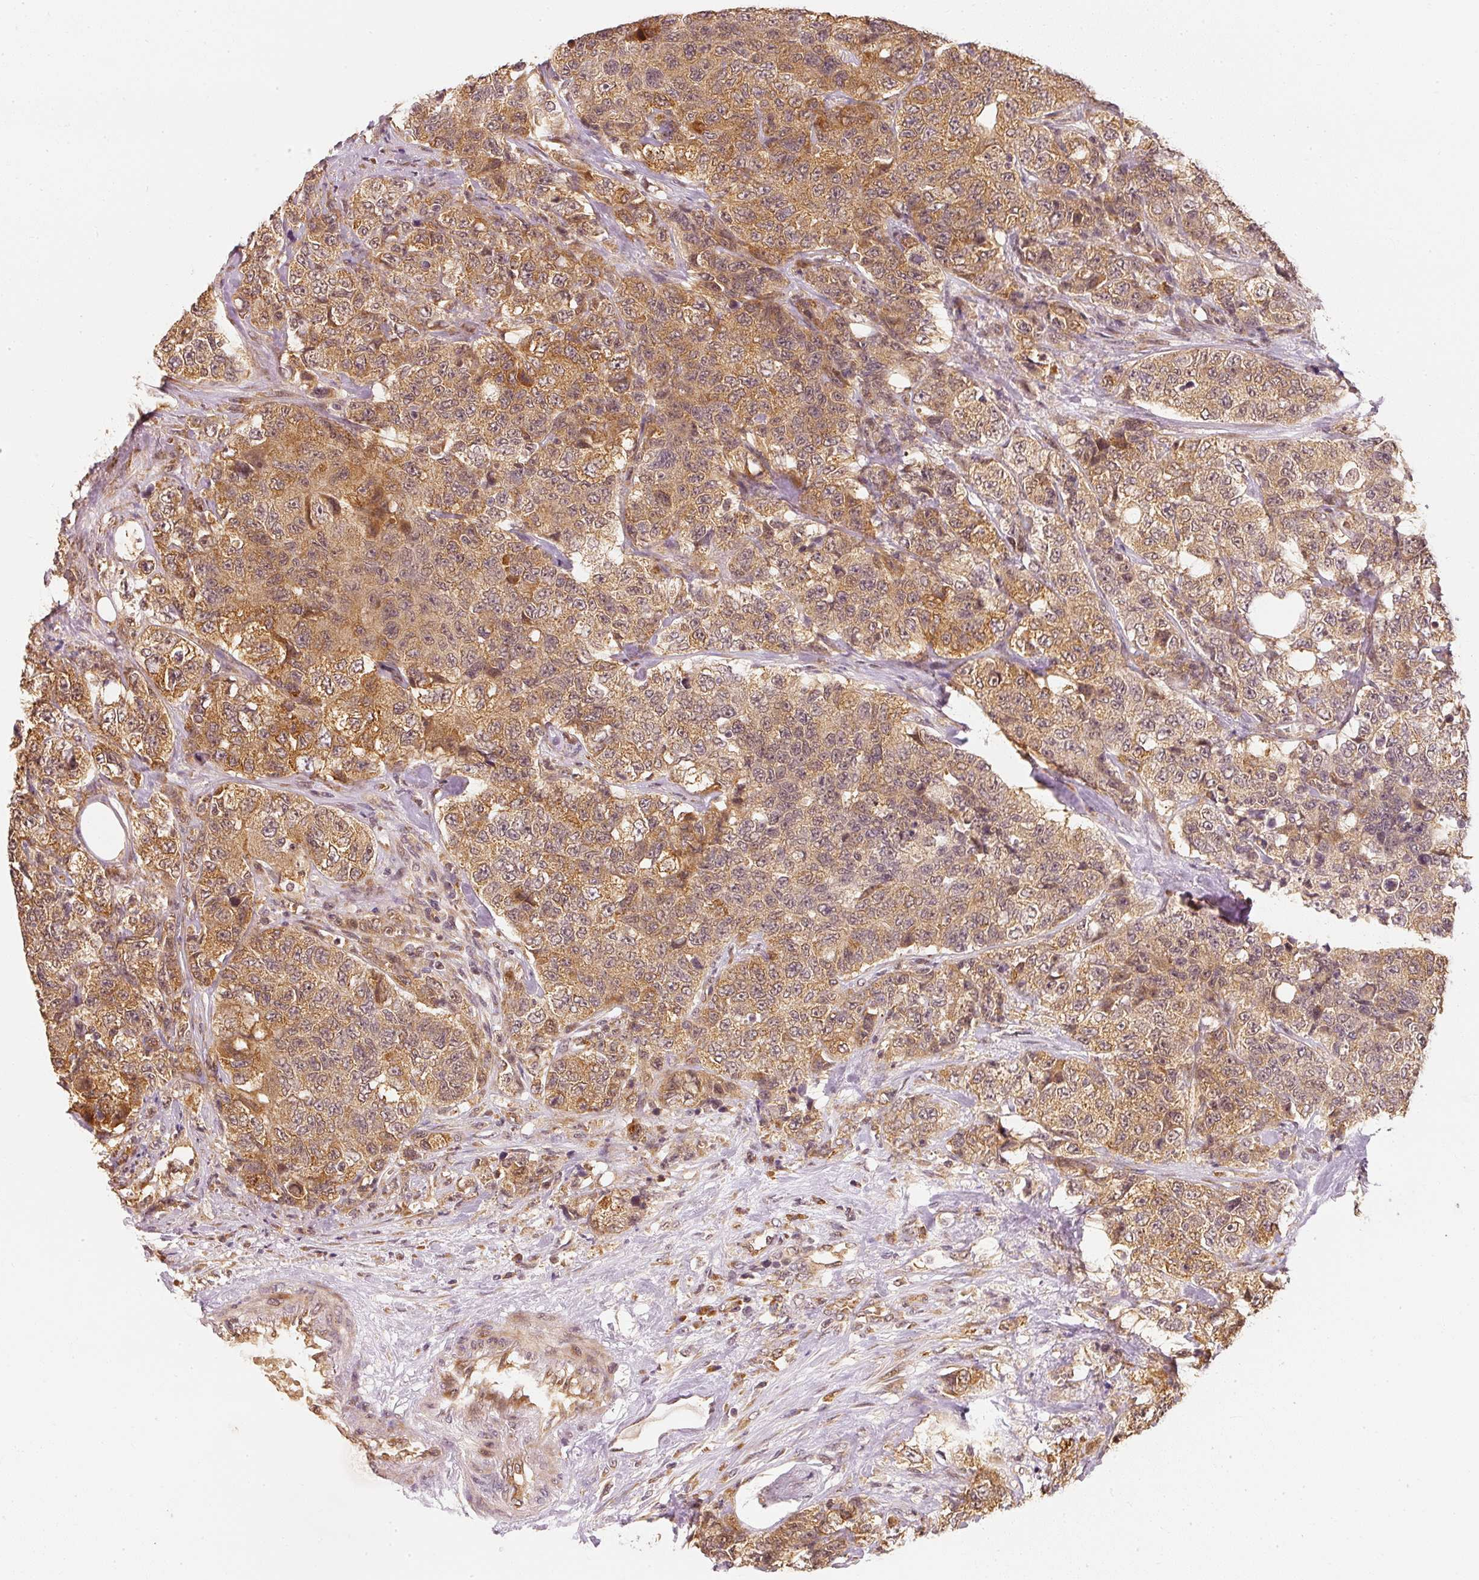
{"staining": {"intensity": "moderate", "quantity": ">75%", "location": "cytoplasmic/membranous"}, "tissue": "urothelial cancer", "cell_type": "Tumor cells", "image_type": "cancer", "snomed": [{"axis": "morphology", "description": "Urothelial carcinoma, High grade"}, {"axis": "topography", "description": "Urinary bladder"}], "caption": "Immunohistochemical staining of urothelial carcinoma (high-grade) exhibits medium levels of moderate cytoplasmic/membranous positivity in about >75% of tumor cells.", "gene": "EEF1A2", "patient": {"sex": "female", "age": 78}}